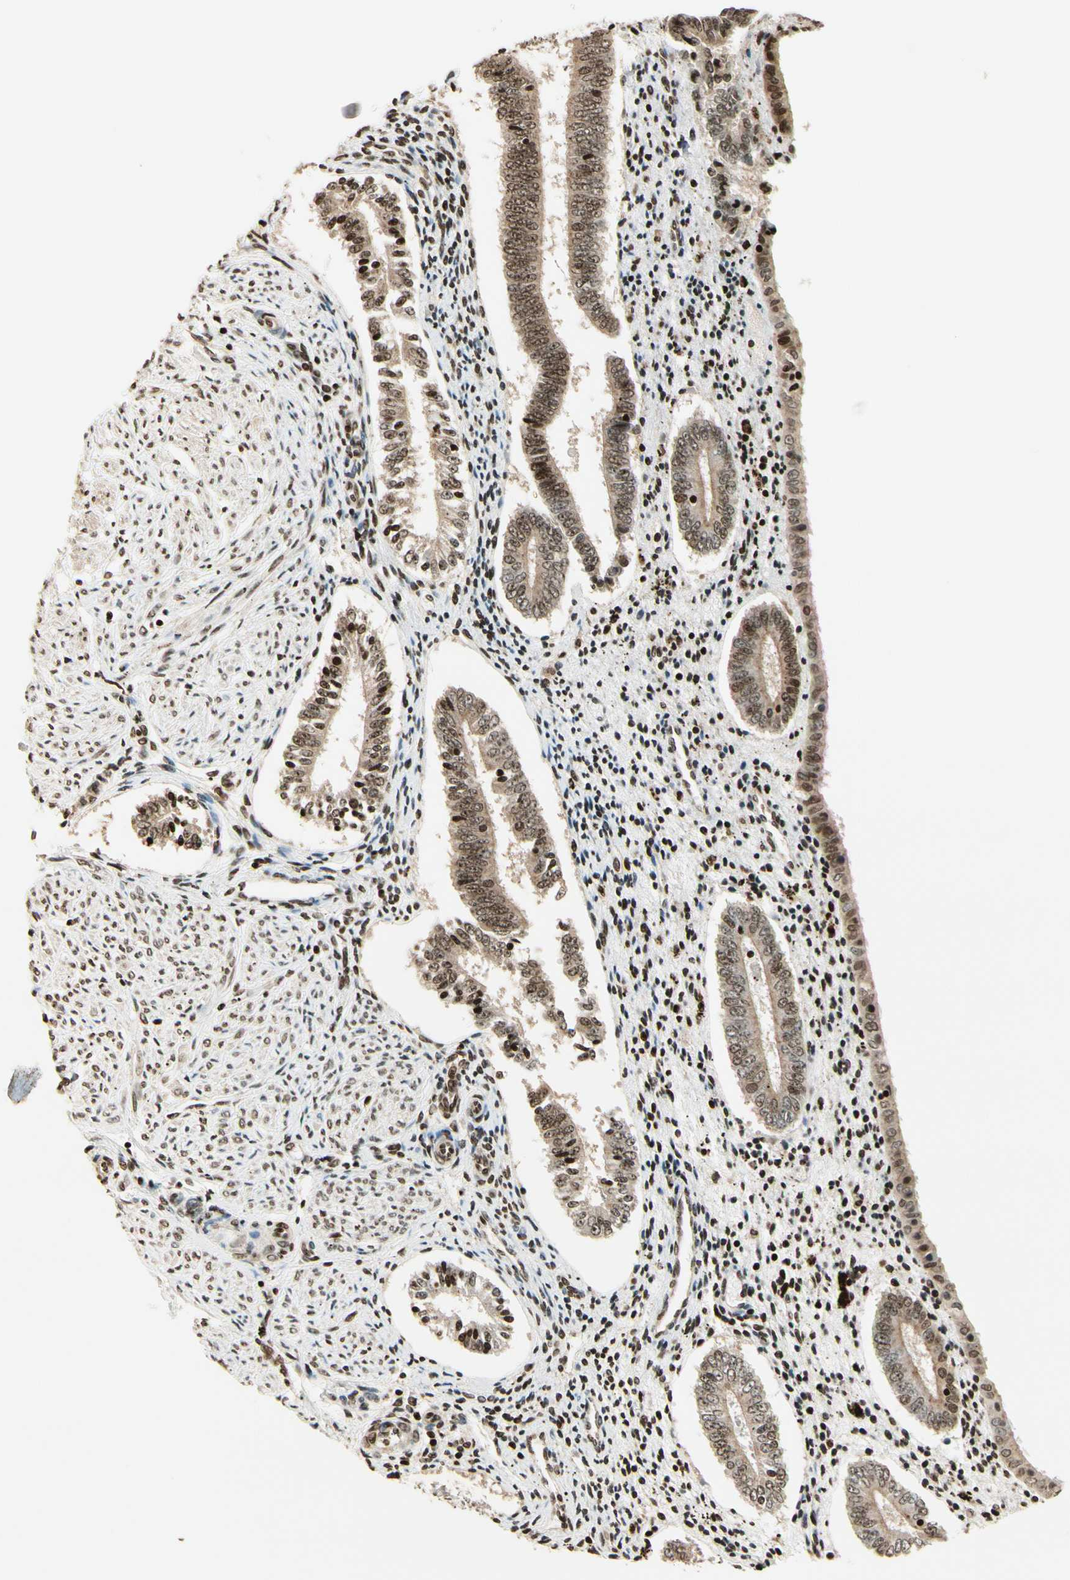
{"staining": {"intensity": "moderate", "quantity": ">75%", "location": "nuclear"}, "tissue": "endometrium", "cell_type": "Cells in endometrial stroma", "image_type": "normal", "snomed": [{"axis": "morphology", "description": "Normal tissue, NOS"}, {"axis": "topography", "description": "Endometrium"}], "caption": "The photomicrograph exhibits staining of benign endometrium, revealing moderate nuclear protein expression (brown color) within cells in endometrial stroma.", "gene": "TSHZ3", "patient": {"sex": "female", "age": 42}}